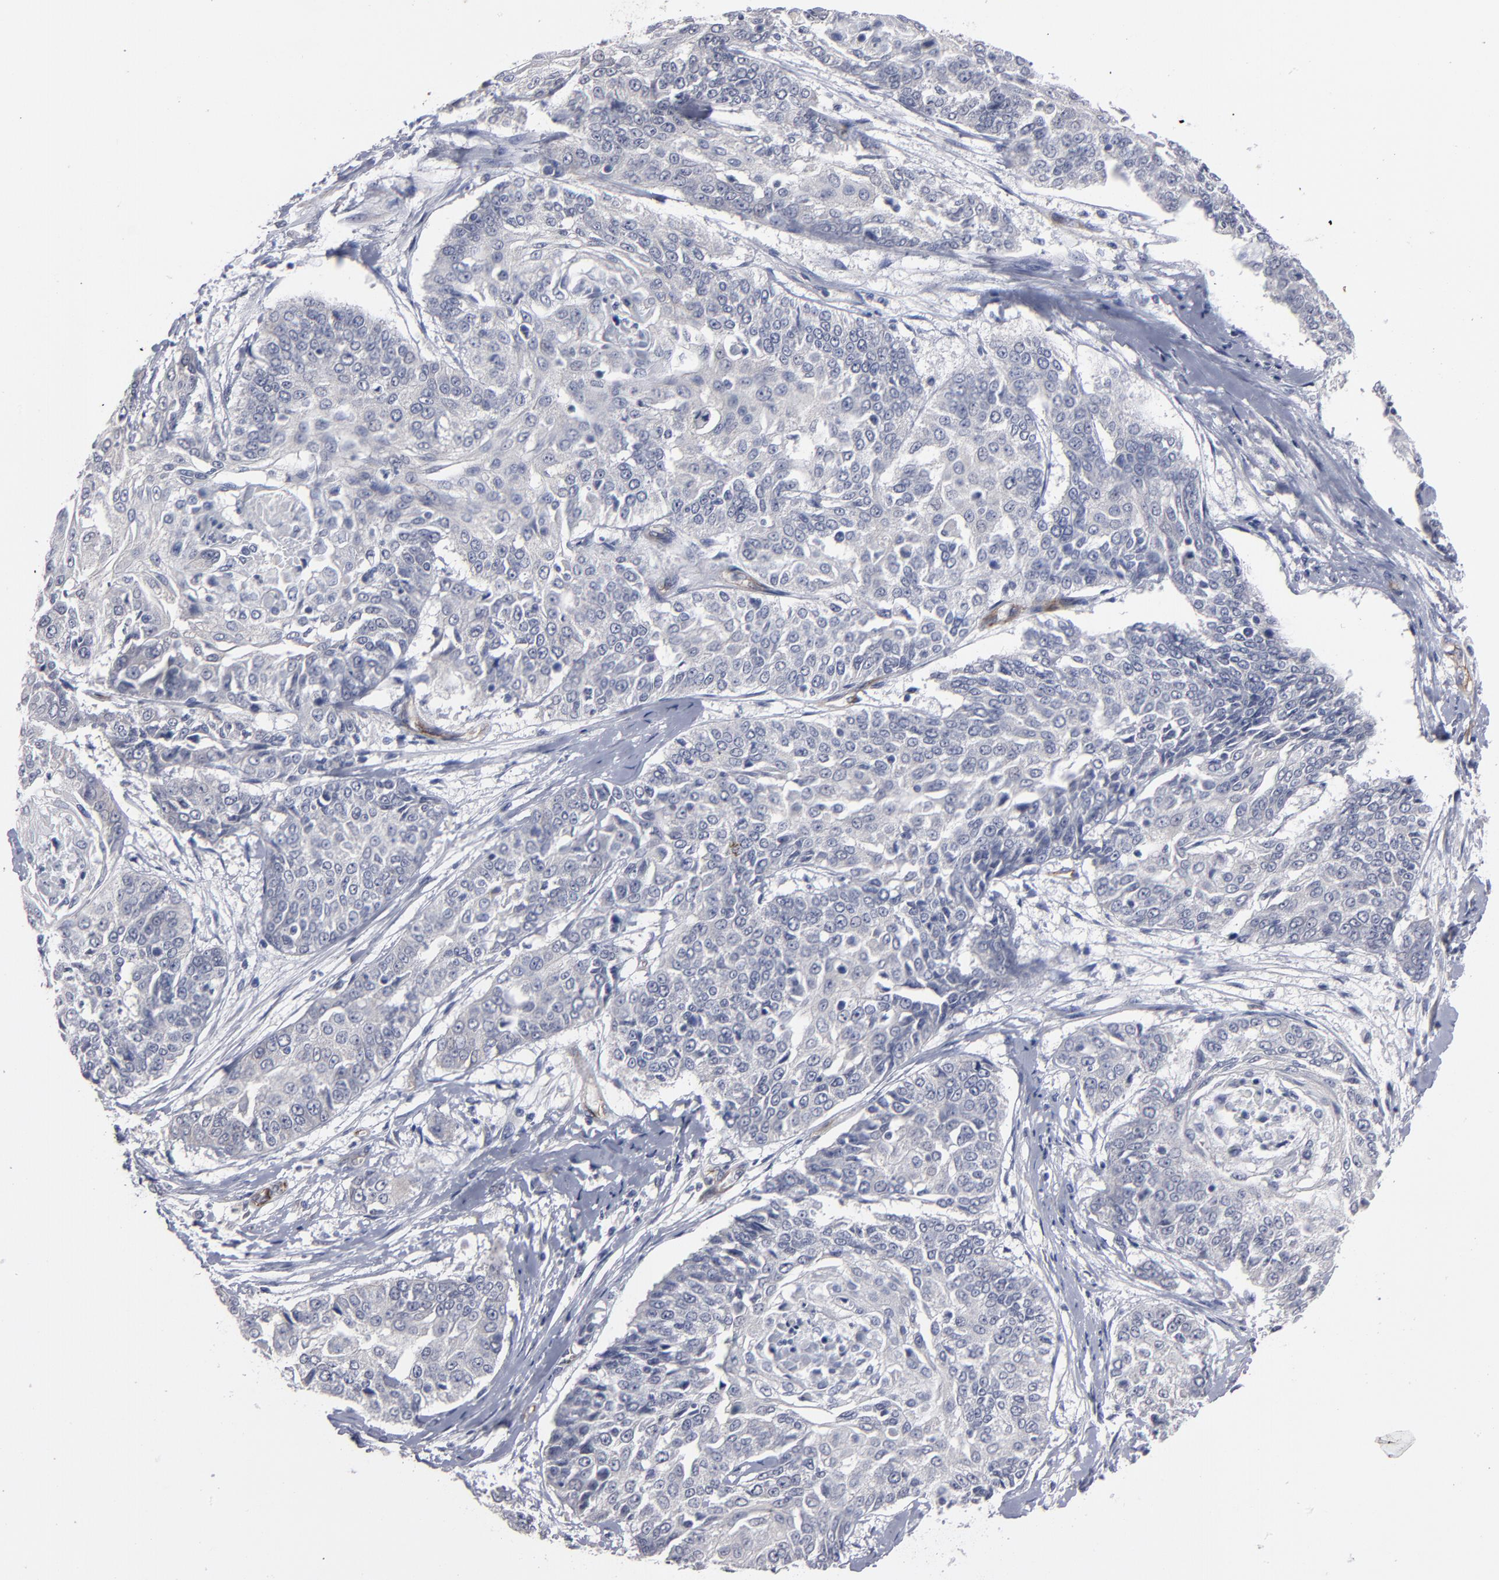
{"staining": {"intensity": "negative", "quantity": "none", "location": "none"}, "tissue": "cervical cancer", "cell_type": "Tumor cells", "image_type": "cancer", "snomed": [{"axis": "morphology", "description": "Squamous cell carcinoma, NOS"}, {"axis": "topography", "description": "Cervix"}], "caption": "An immunohistochemistry (IHC) histopathology image of cervical cancer (squamous cell carcinoma) is shown. There is no staining in tumor cells of cervical cancer (squamous cell carcinoma).", "gene": "ZNF175", "patient": {"sex": "female", "age": 64}}